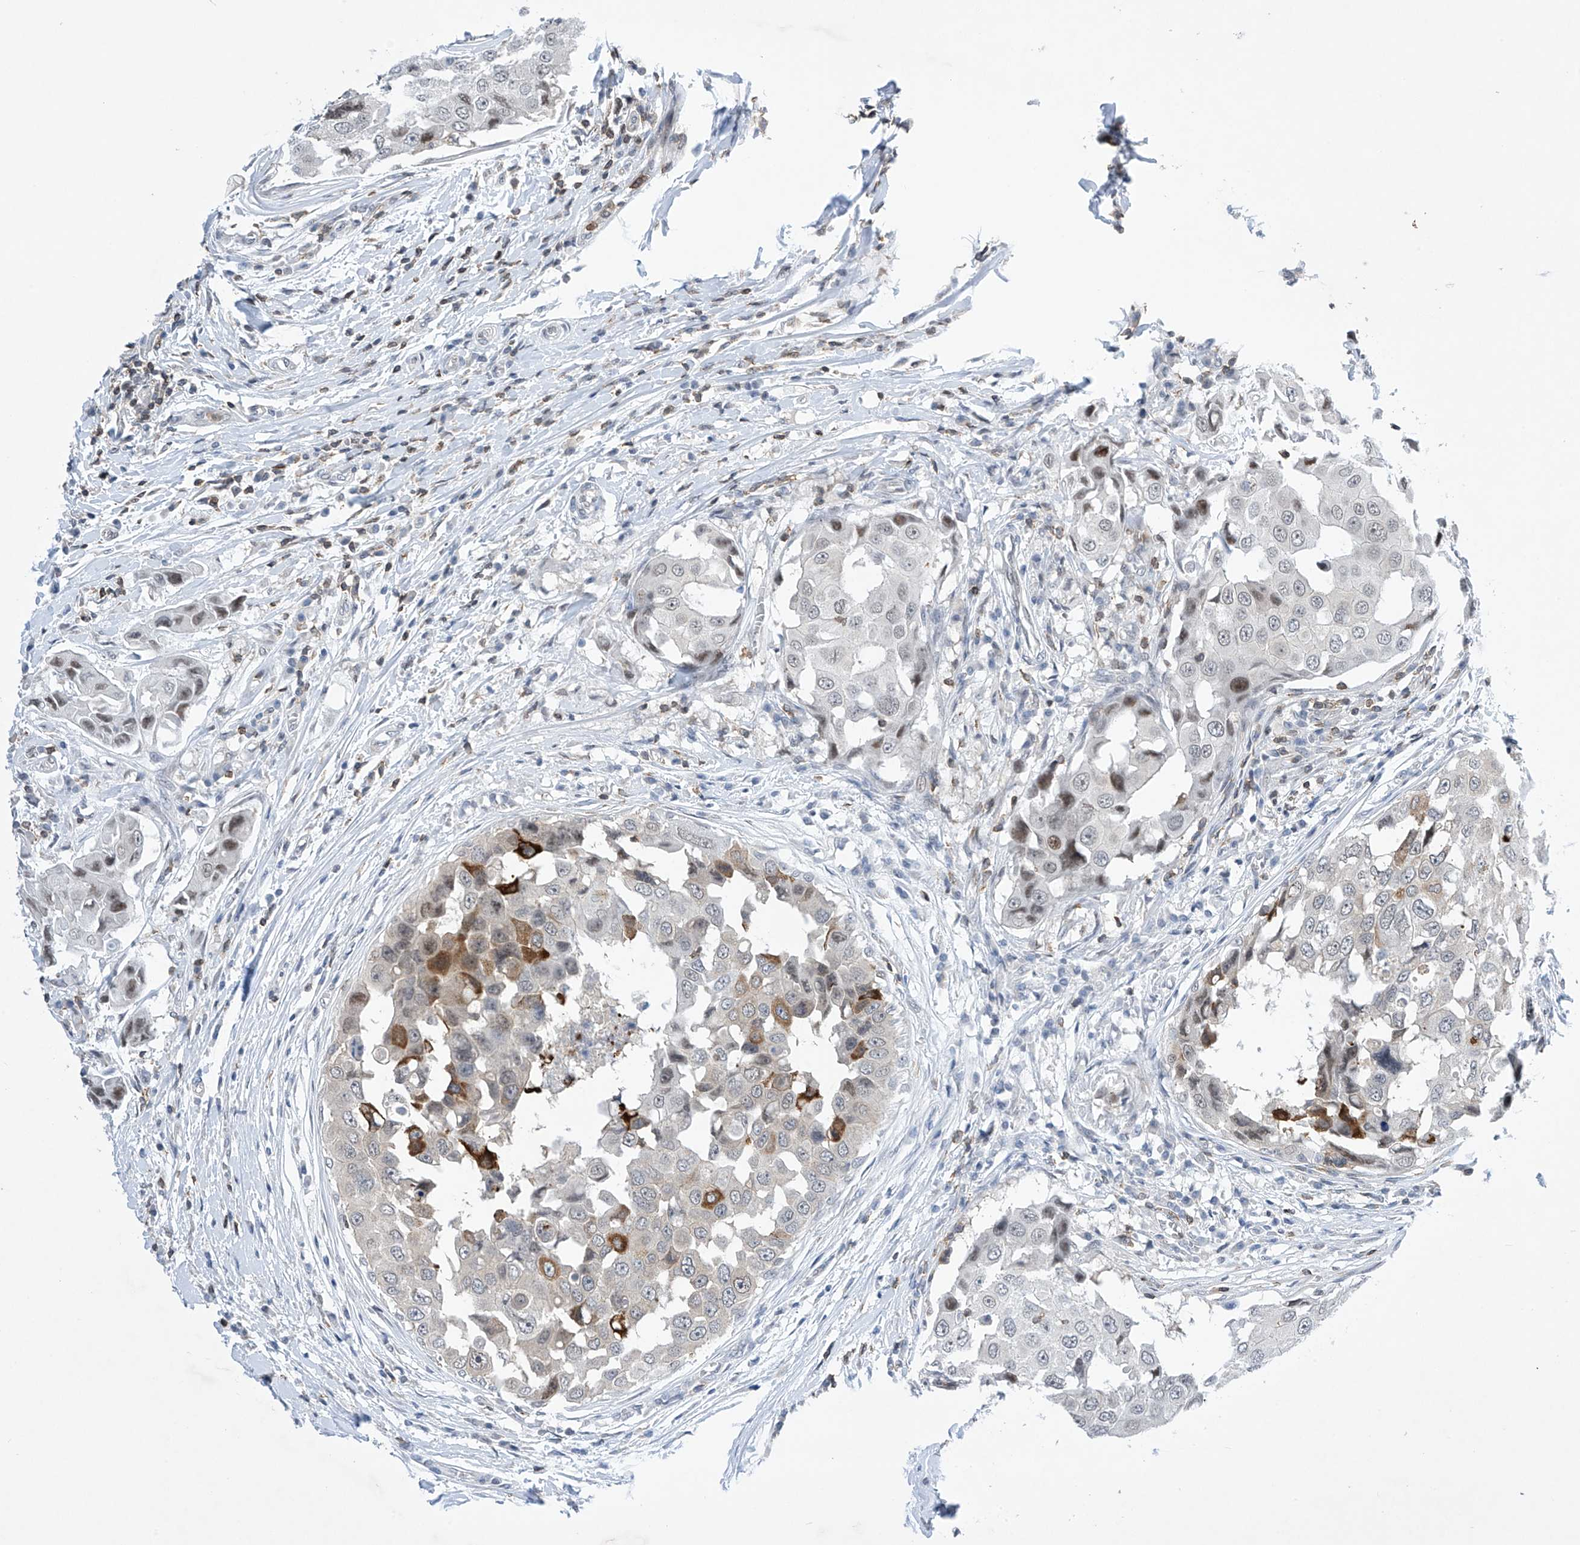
{"staining": {"intensity": "moderate", "quantity": "<25%", "location": "cytoplasmic/membranous,nuclear"}, "tissue": "breast cancer", "cell_type": "Tumor cells", "image_type": "cancer", "snomed": [{"axis": "morphology", "description": "Duct carcinoma"}, {"axis": "topography", "description": "Breast"}], "caption": "Immunohistochemistry (IHC) staining of invasive ductal carcinoma (breast), which demonstrates low levels of moderate cytoplasmic/membranous and nuclear positivity in about <25% of tumor cells indicating moderate cytoplasmic/membranous and nuclear protein staining. The staining was performed using DAB (3,3'-diaminobenzidine) (brown) for protein detection and nuclei were counterstained in hematoxylin (blue).", "gene": "MSL3", "patient": {"sex": "female", "age": 27}}